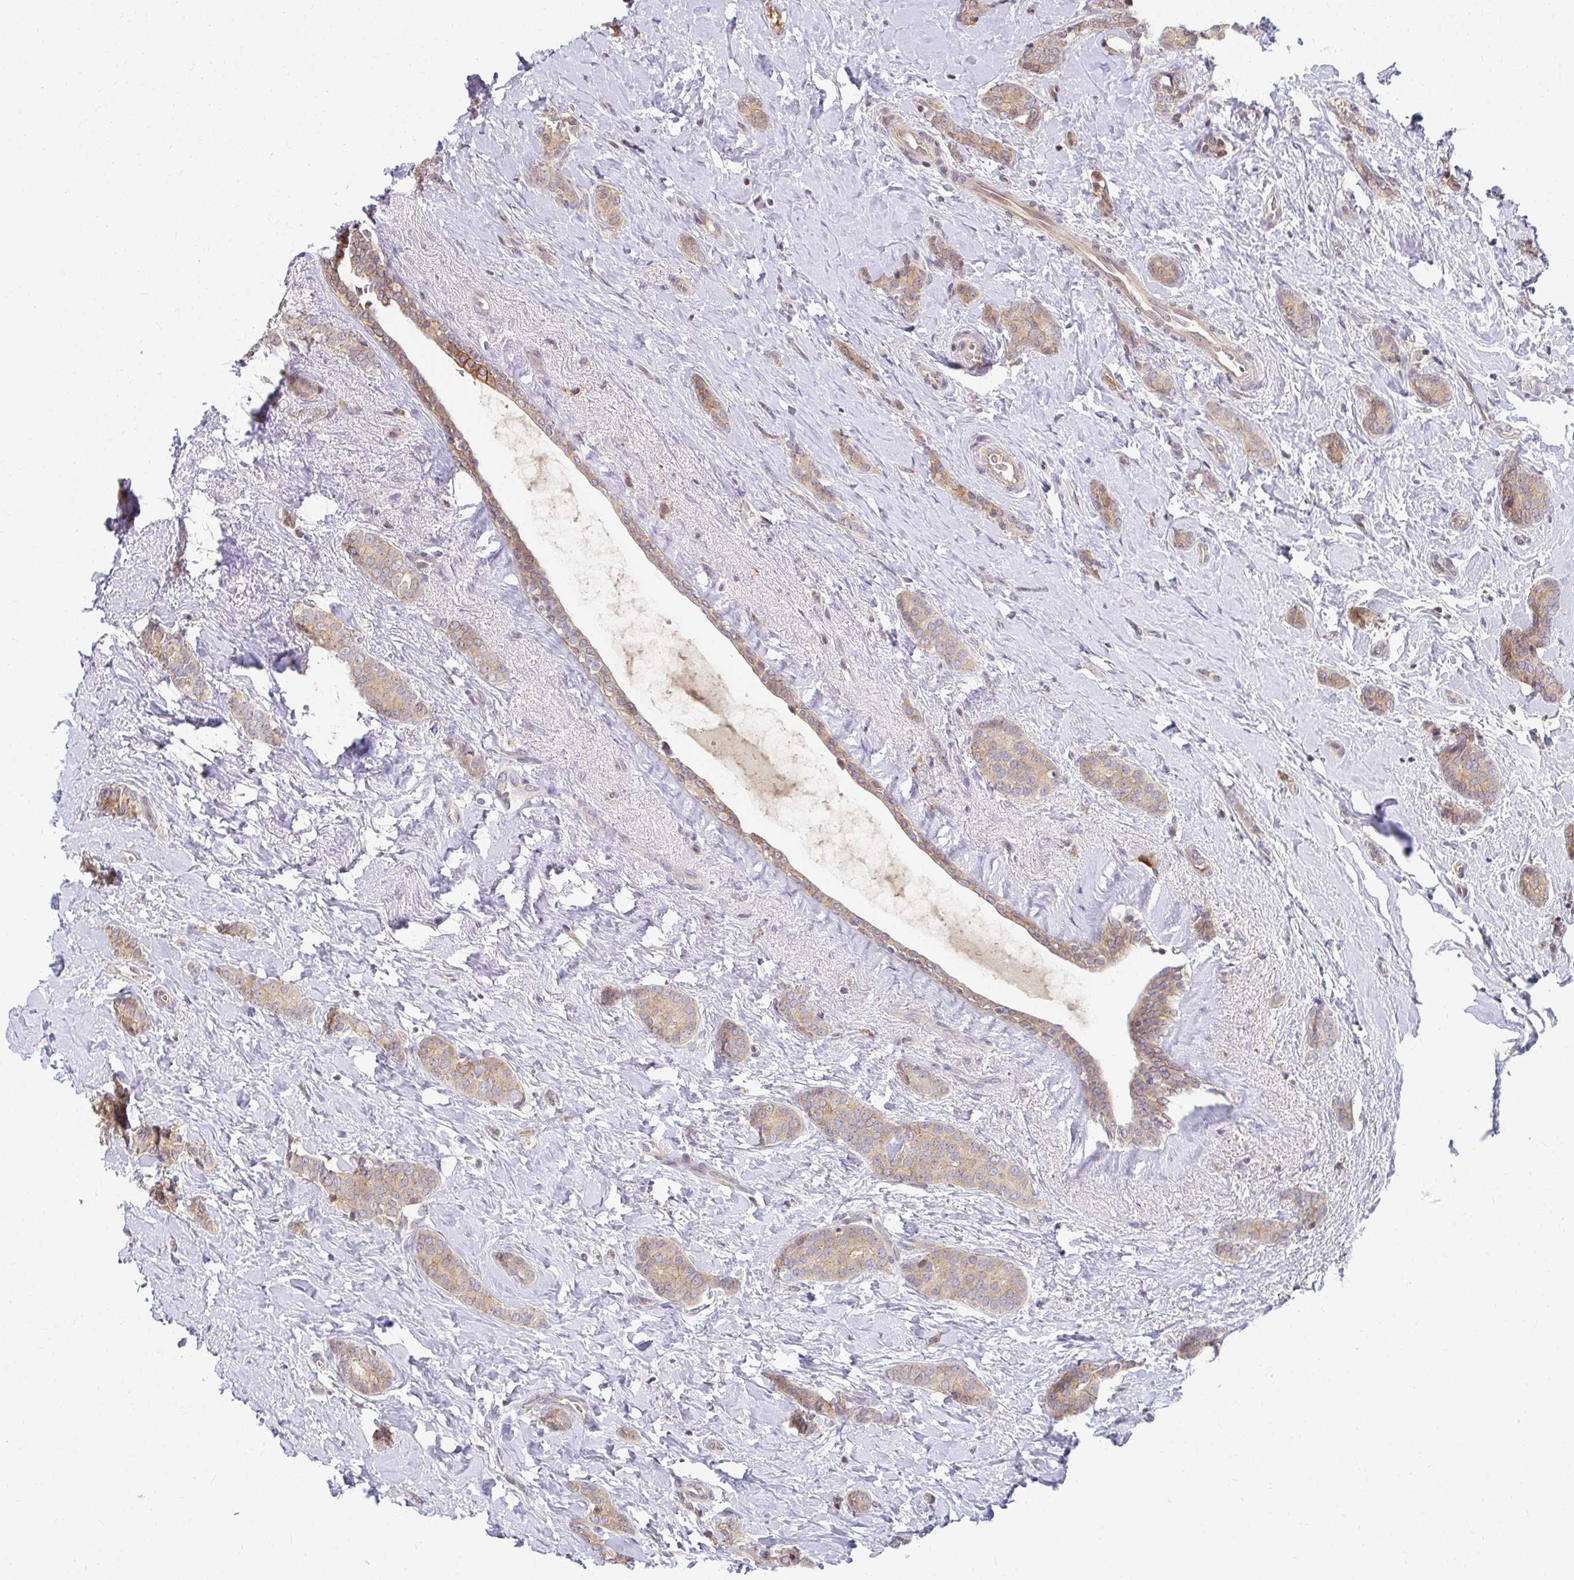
{"staining": {"intensity": "weak", "quantity": ">75%", "location": "cytoplasmic/membranous"}, "tissue": "breast cancer", "cell_type": "Tumor cells", "image_type": "cancer", "snomed": [{"axis": "morphology", "description": "Normal tissue, NOS"}, {"axis": "morphology", "description": "Duct carcinoma"}, {"axis": "topography", "description": "Breast"}], "caption": "Protein expression analysis of breast infiltrating ductal carcinoma displays weak cytoplasmic/membranous expression in about >75% of tumor cells.", "gene": "ANK3", "patient": {"sex": "female", "age": 77}}